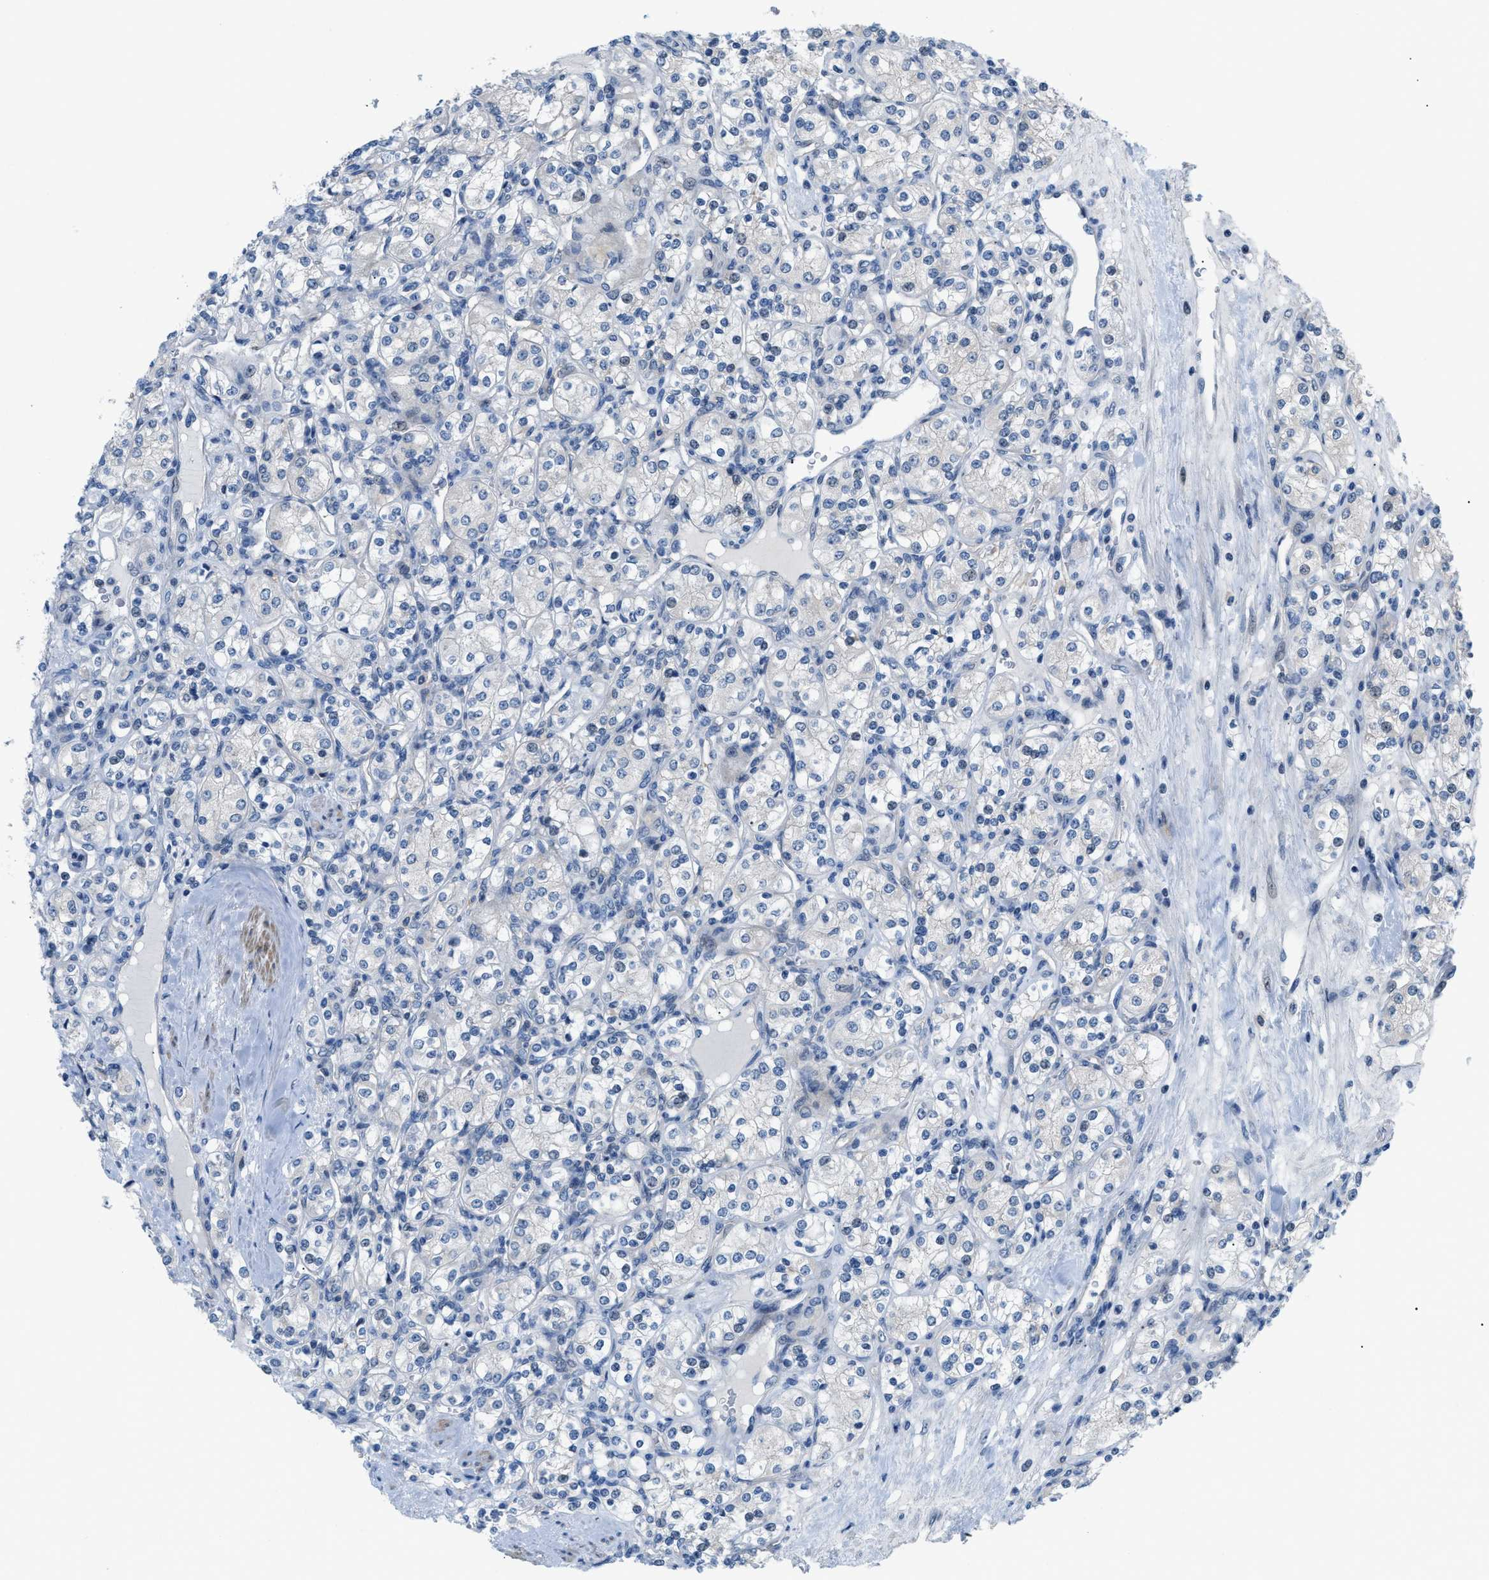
{"staining": {"intensity": "negative", "quantity": "none", "location": "none"}, "tissue": "renal cancer", "cell_type": "Tumor cells", "image_type": "cancer", "snomed": [{"axis": "morphology", "description": "Adenocarcinoma, NOS"}, {"axis": "topography", "description": "Kidney"}], "caption": "DAB (3,3'-diaminobenzidine) immunohistochemical staining of human renal cancer (adenocarcinoma) reveals no significant positivity in tumor cells.", "gene": "FDCSP", "patient": {"sex": "male", "age": 77}}